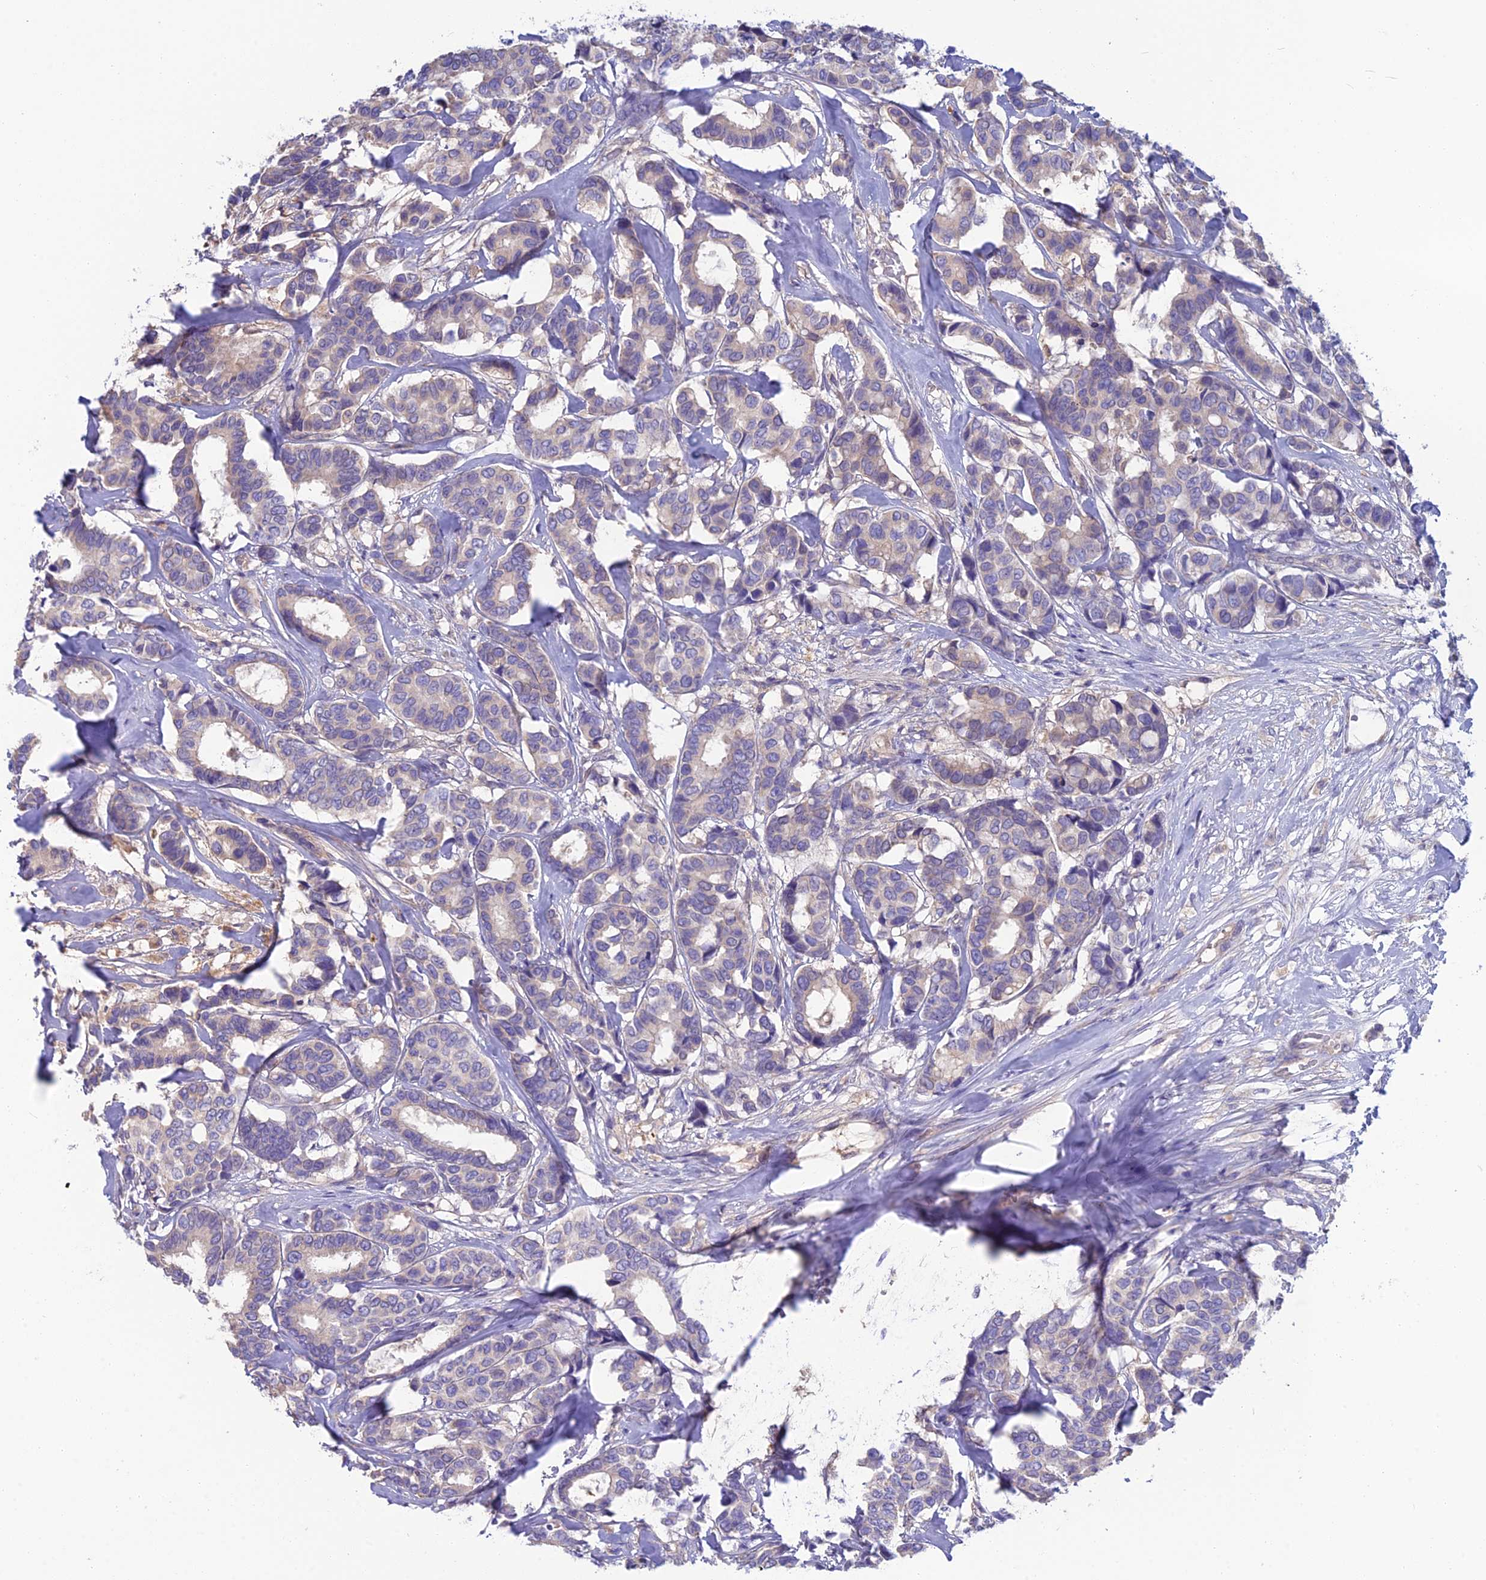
{"staining": {"intensity": "negative", "quantity": "none", "location": "none"}, "tissue": "breast cancer", "cell_type": "Tumor cells", "image_type": "cancer", "snomed": [{"axis": "morphology", "description": "Duct carcinoma"}, {"axis": "topography", "description": "Breast"}], "caption": "DAB immunohistochemical staining of invasive ductal carcinoma (breast) demonstrates no significant staining in tumor cells.", "gene": "SNAP91", "patient": {"sex": "female", "age": 87}}